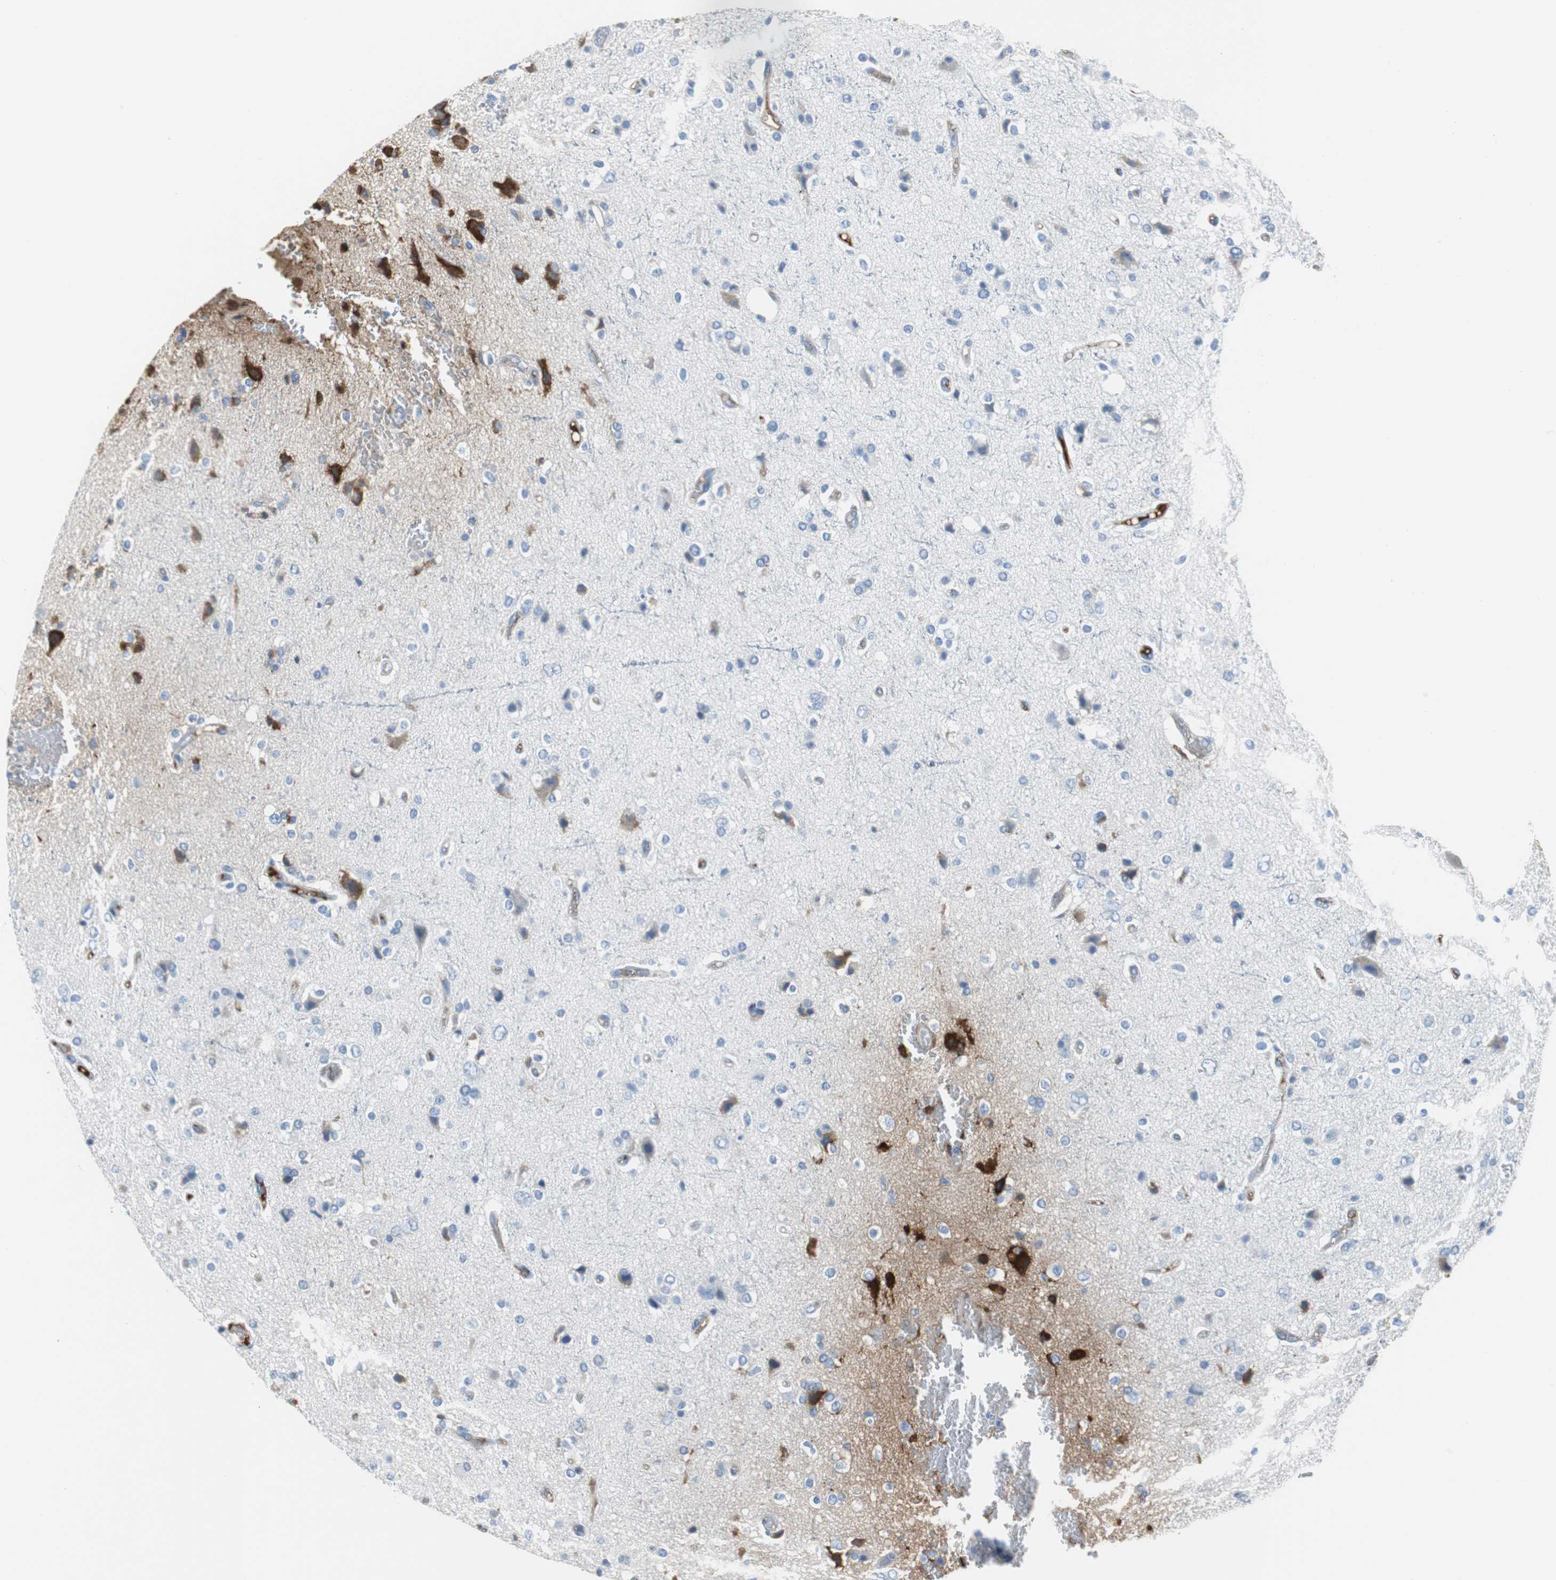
{"staining": {"intensity": "weak", "quantity": "<25%", "location": "cytoplasmic/membranous"}, "tissue": "glioma", "cell_type": "Tumor cells", "image_type": "cancer", "snomed": [{"axis": "morphology", "description": "Glioma, malignant, High grade"}, {"axis": "topography", "description": "Brain"}], "caption": "A micrograph of human glioma is negative for staining in tumor cells.", "gene": "APCS", "patient": {"sex": "male", "age": 47}}